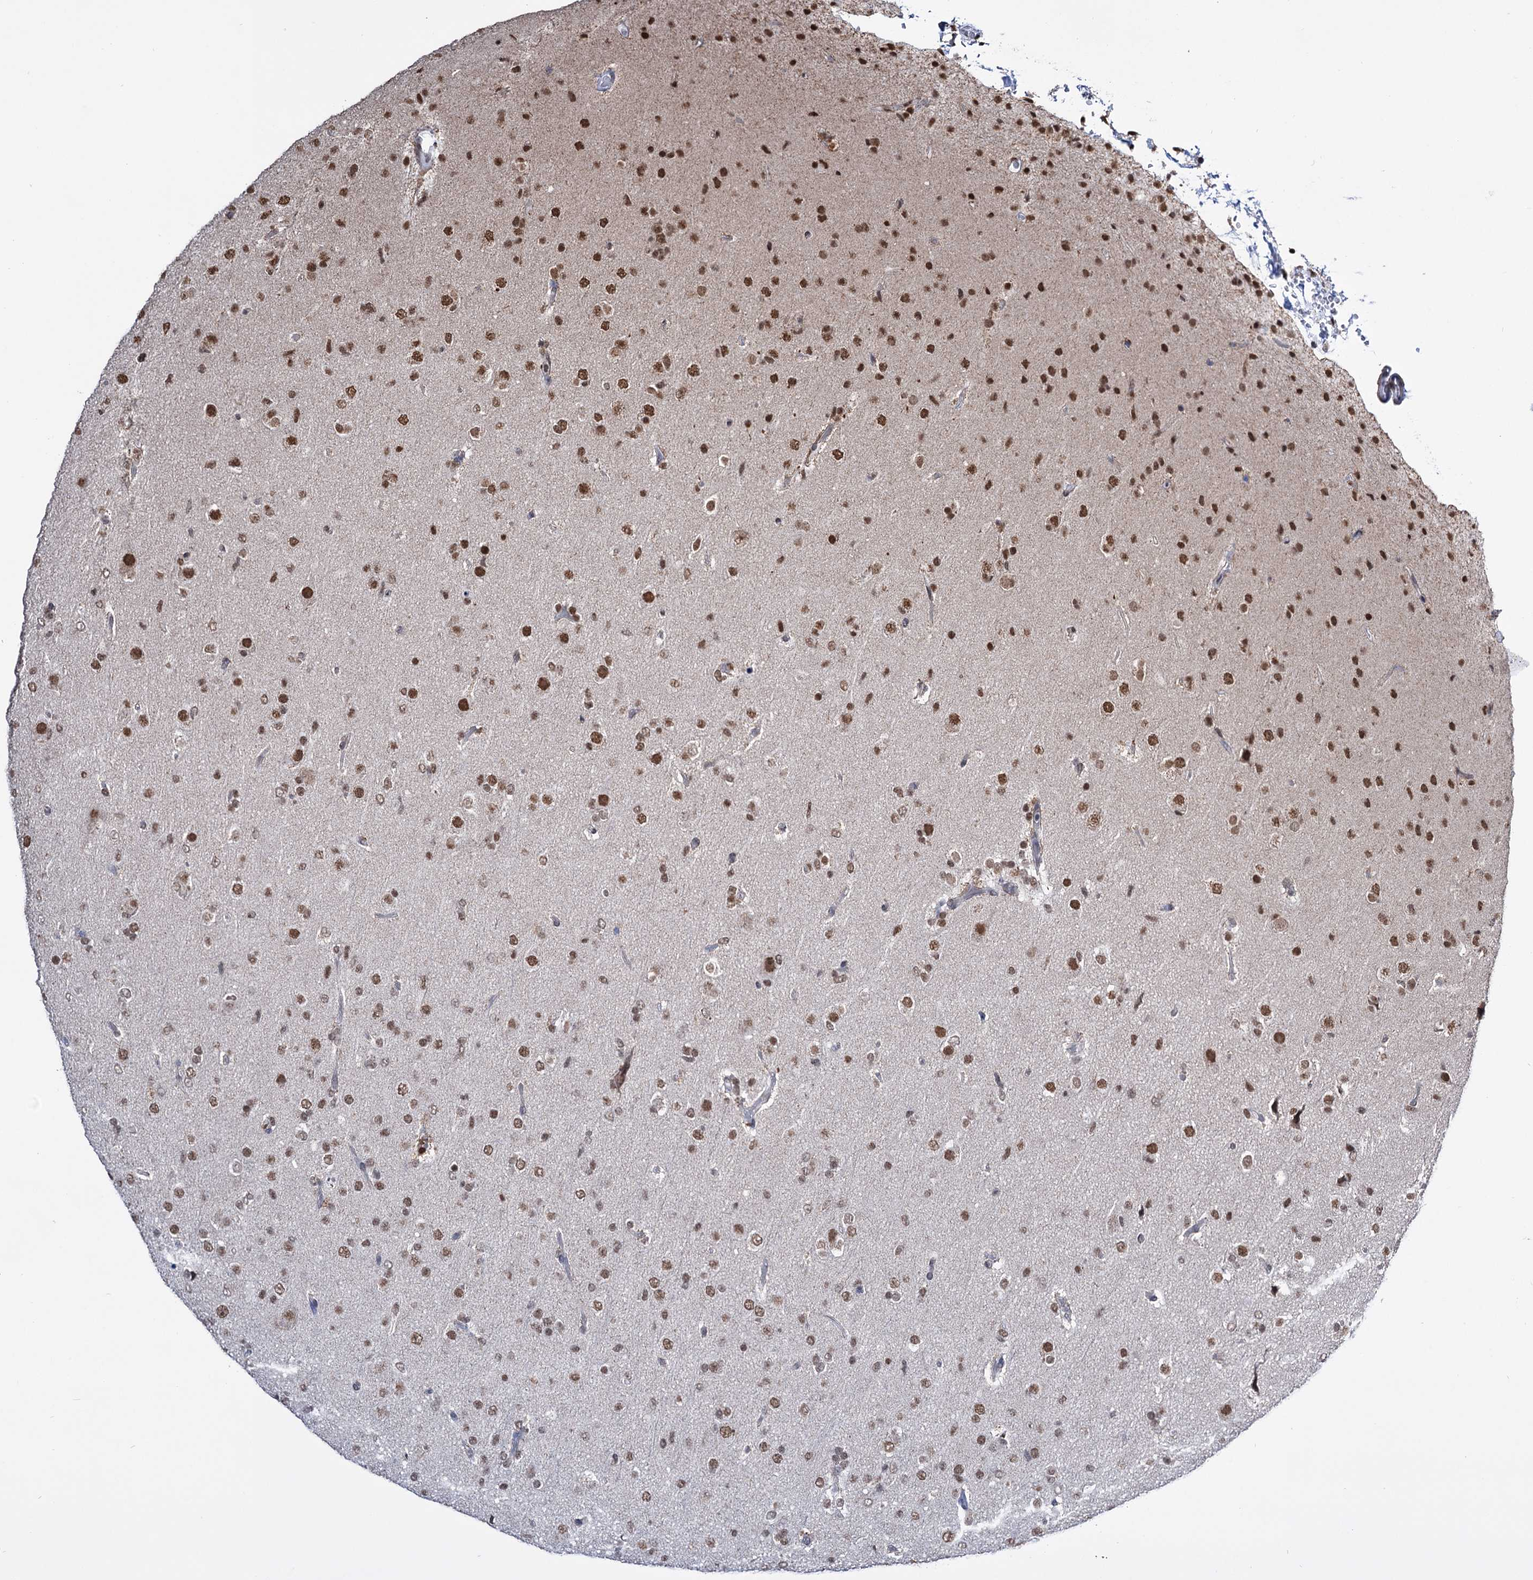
{"staining": {"intensity": "moderate", "quantity": ">75%", "location": "nuclear"}, "tissue": "glioma", "cell_type": "Tumor cells", "image_type": "cancer", "snomed": [{"axis": "morphology", "description": "Glioma, malignant, Low grade"}, {"axis": "topography", "description": "Brain"}], "caption": "This histopathology image shows IHC staining of human malignant glioma (low-grade), with medium moderate nuclear staining in about >75% of tumor cells.", "gene": "ABHD10", "patient": {"sex": "male", "age": 65}}